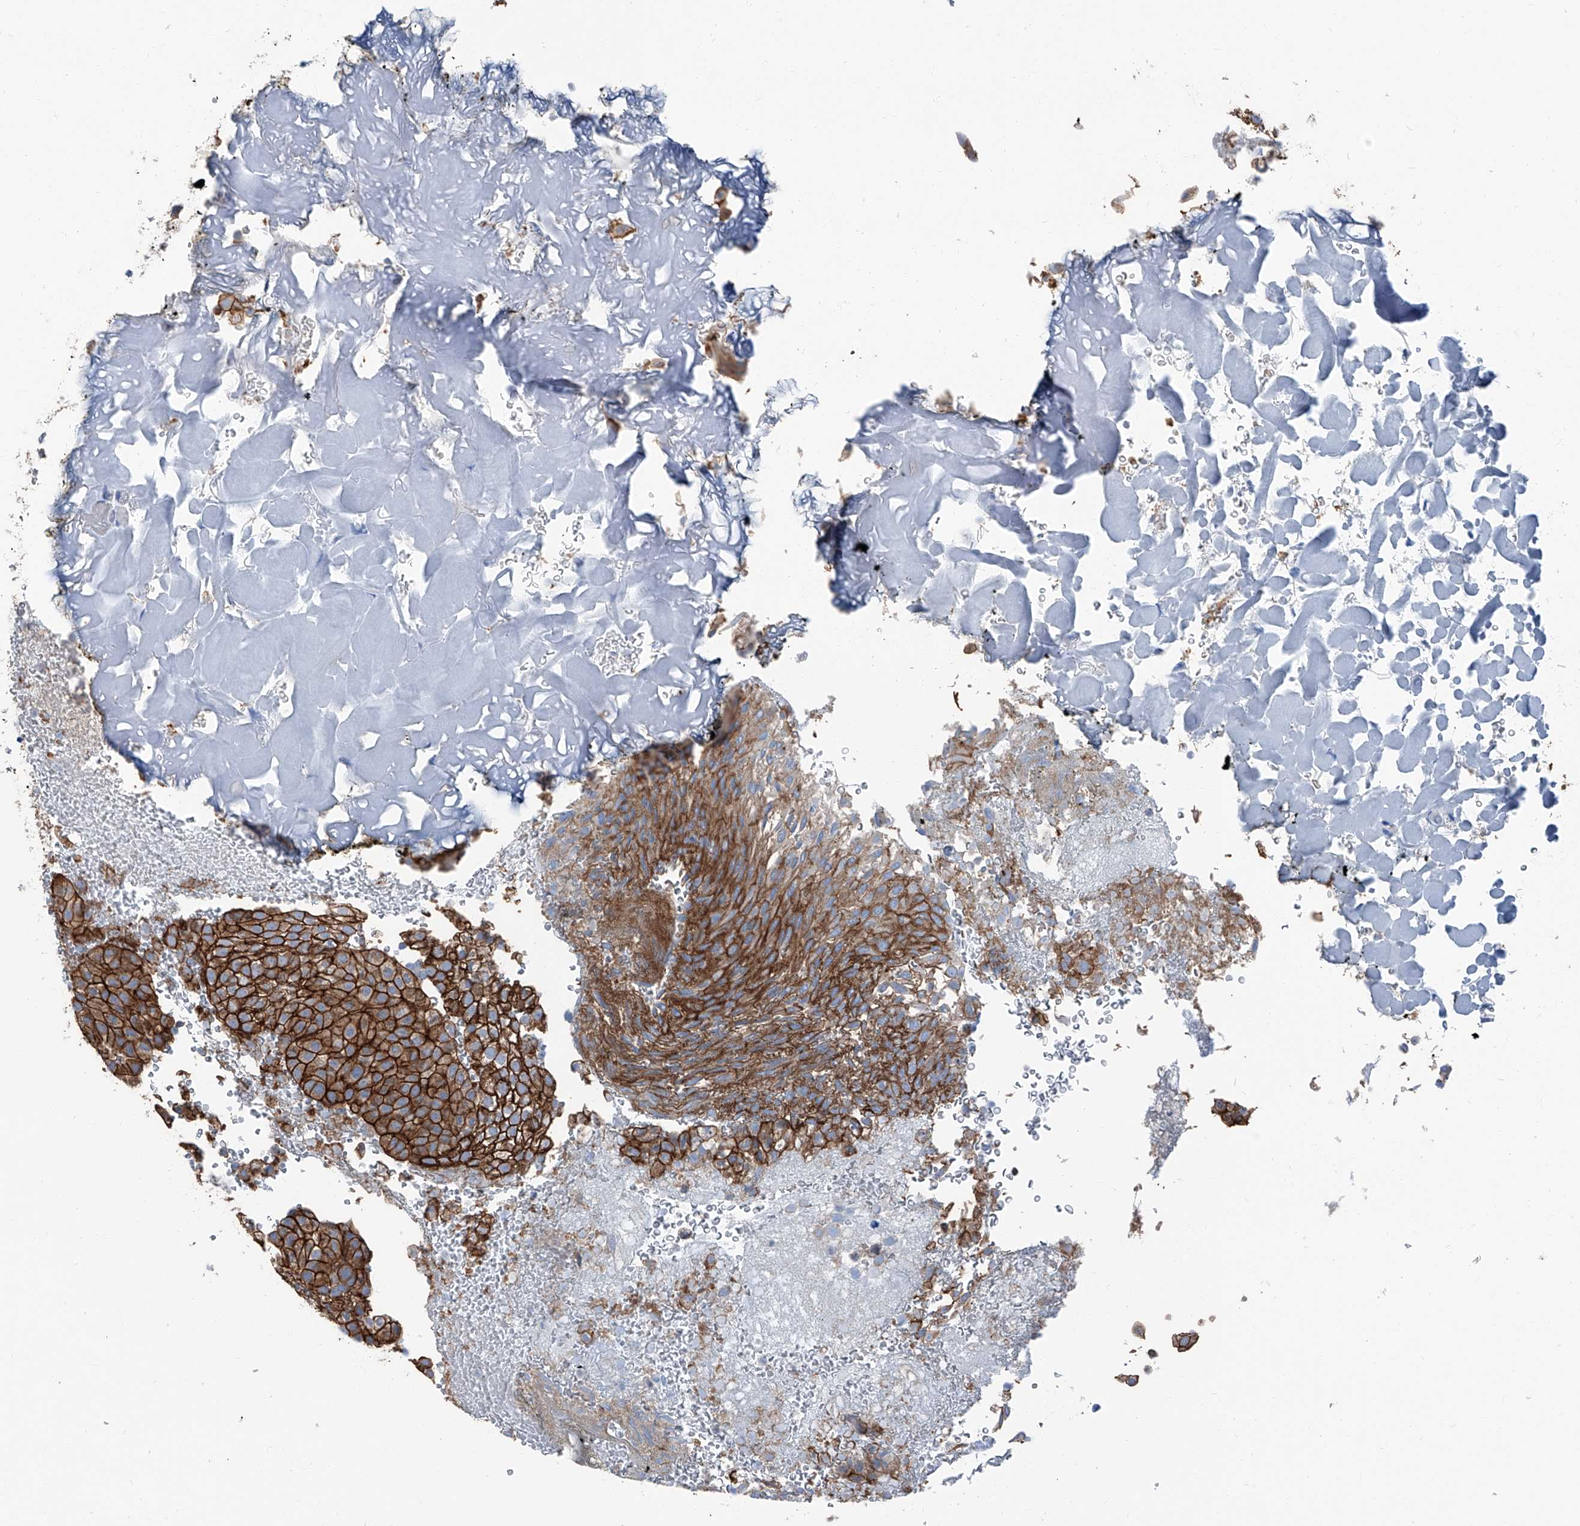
{"staining": {"intensity": "strong", "quantity": ">75%", "location": "cytoplasmic/membranous"}, "tissue": "urothelial cancer", "cell_type": "Tumor cells", "image_type": "cancer", "snomed": [{"axis": "morphology", "description": "Urothelial carcinoma, Low grade"}, {"axis": "topography", "description": "Urinary bladder"}], "caption": "There is high levels of strong cytoplasmic/membranous staining in tumor cells of low-grade urothelial carcinoma, as demonstrated by immunohistochemical staining (brown color).", "gene": "GPR142", "patient": {"sex": "male", "age": 78}}